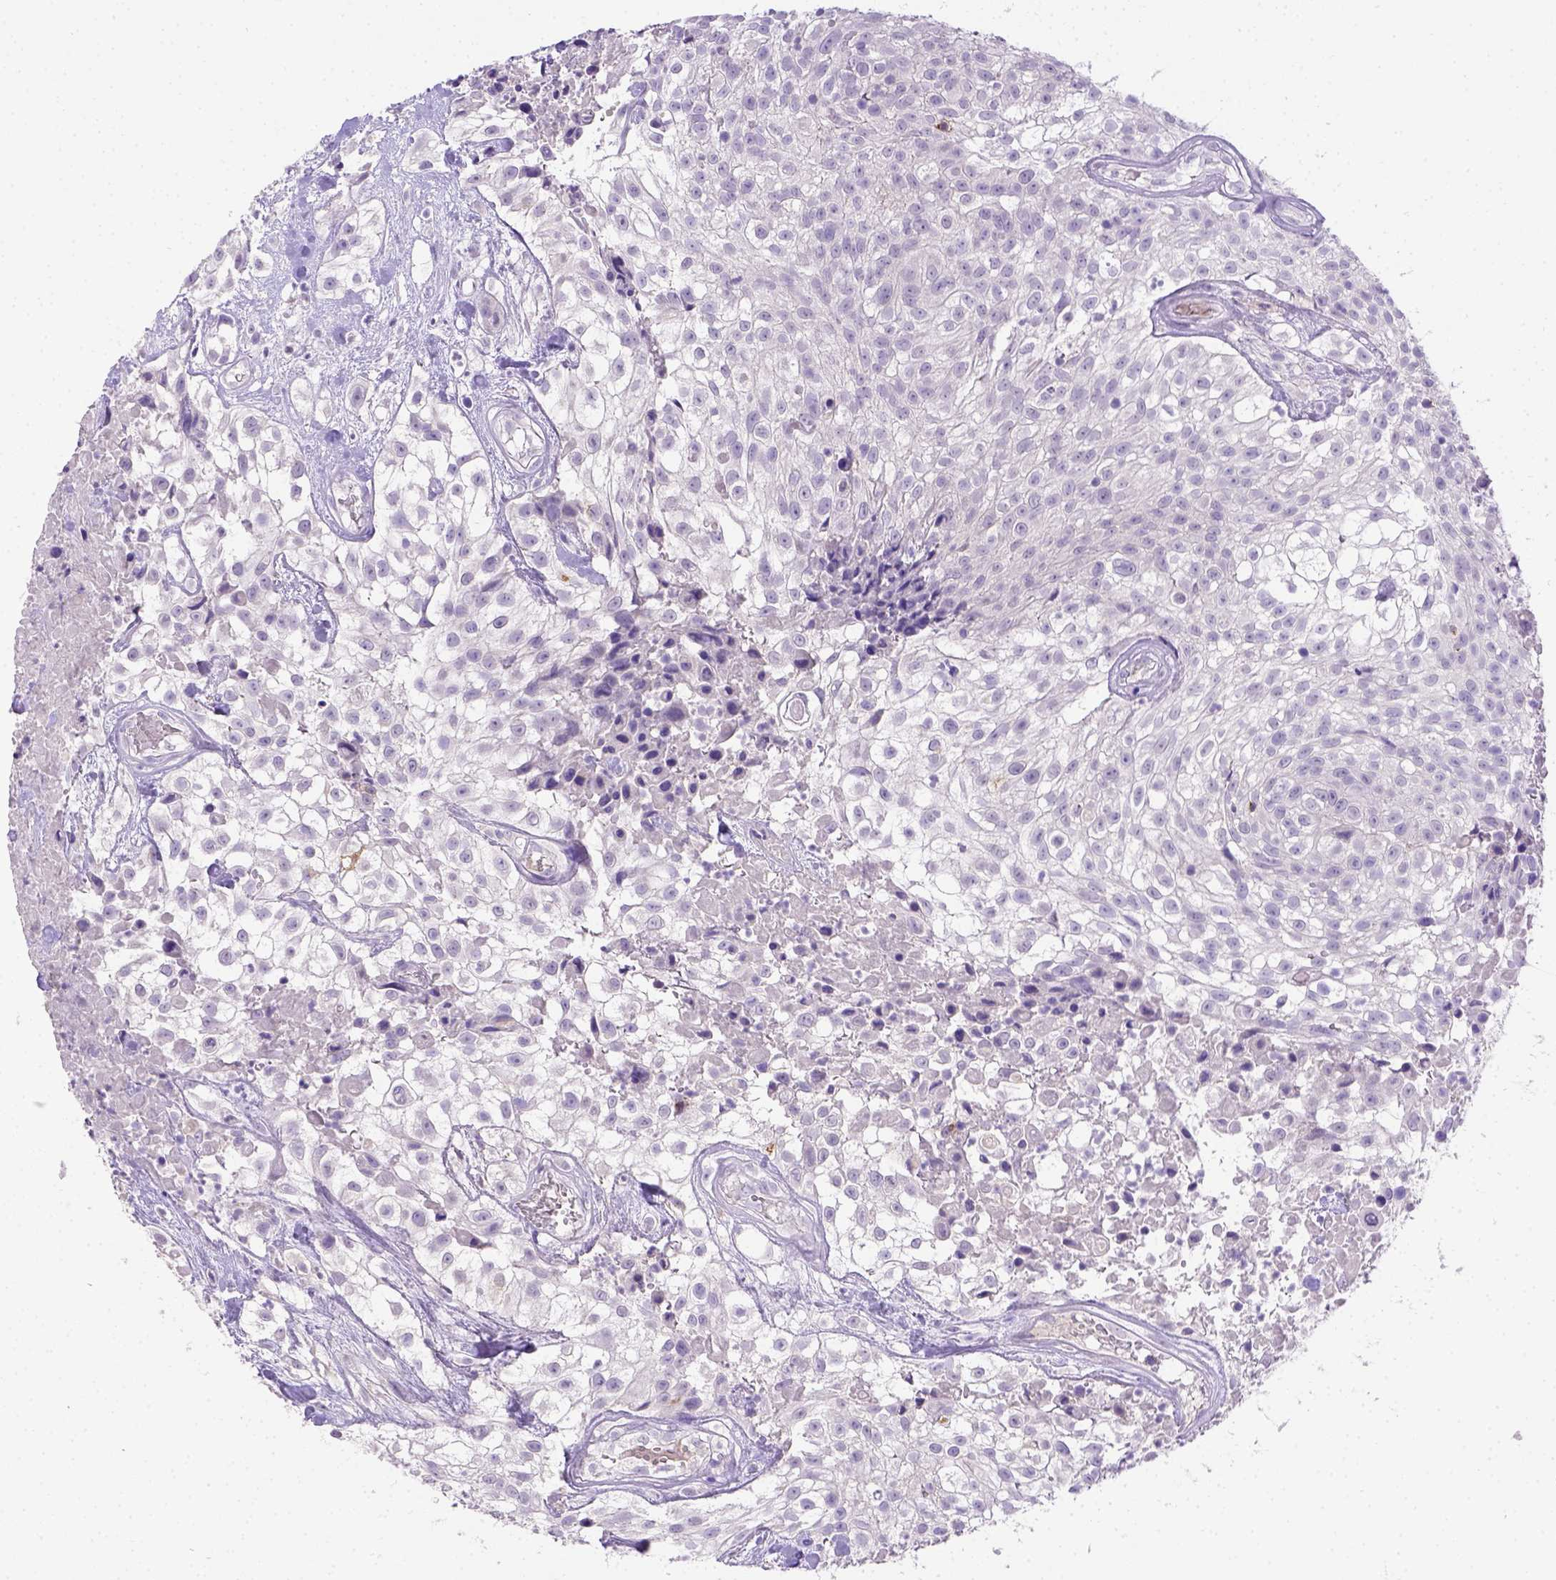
{"staining": {"intensity": "negative", "quantity": "none", "location": "none"}, "tissue": "urothelial cancer", "cell_type": "Tumor cells", "image_type": "cancer", "snomed": [{"axis": "morphology", "description": "Urothelial carcinoma, High grade"}, {"axis": "topography", "description": "Urinary bladder"}], "caption": "Immunohistochemical staining of human urothelial cancer reveals no significant expression in tumor cells.", "gene": "B3GAT1", "patient": {"sex": "male", "age": 56}}